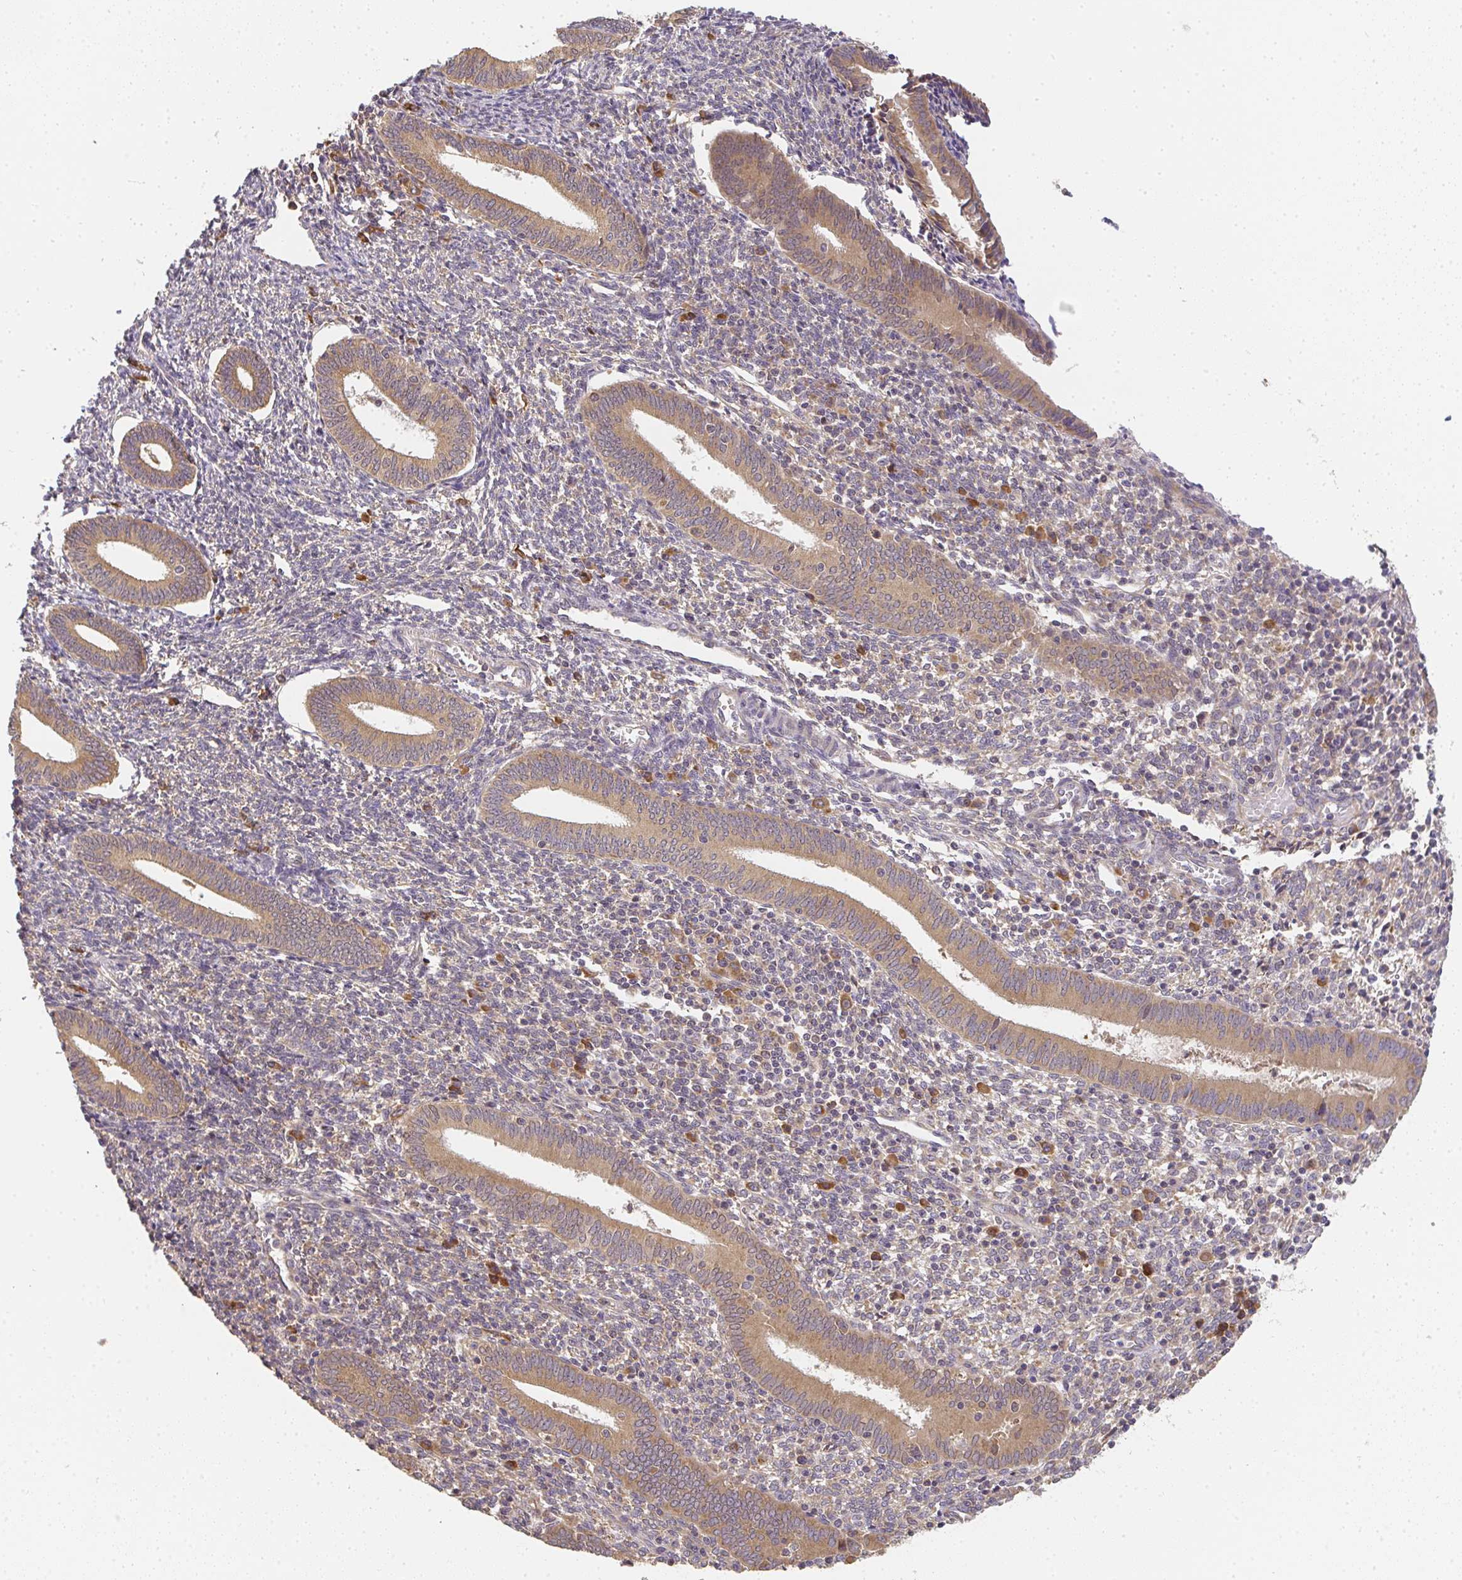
{"staining": {"intensity": "weak", "quantity": "<25%", "location": "cytoplasmic/membranous"}, "tissue": "endometrium", "cell_type": "Cells in endometrial stroma", "image_type": "normal", "snomed": [{"axis": "morphology", "description": "Normal tissue, NOS"}, {"axis": "topography", "description": "Endometrium"}], "caption": "An immunohistochemistry (IHC) photomicrograph of normal endometrium is shown. There is no staining in cells in endometrial stroma of endometrium.", "gene": "SLC35B3", "patient": {"sex": "female", "age": 41}}